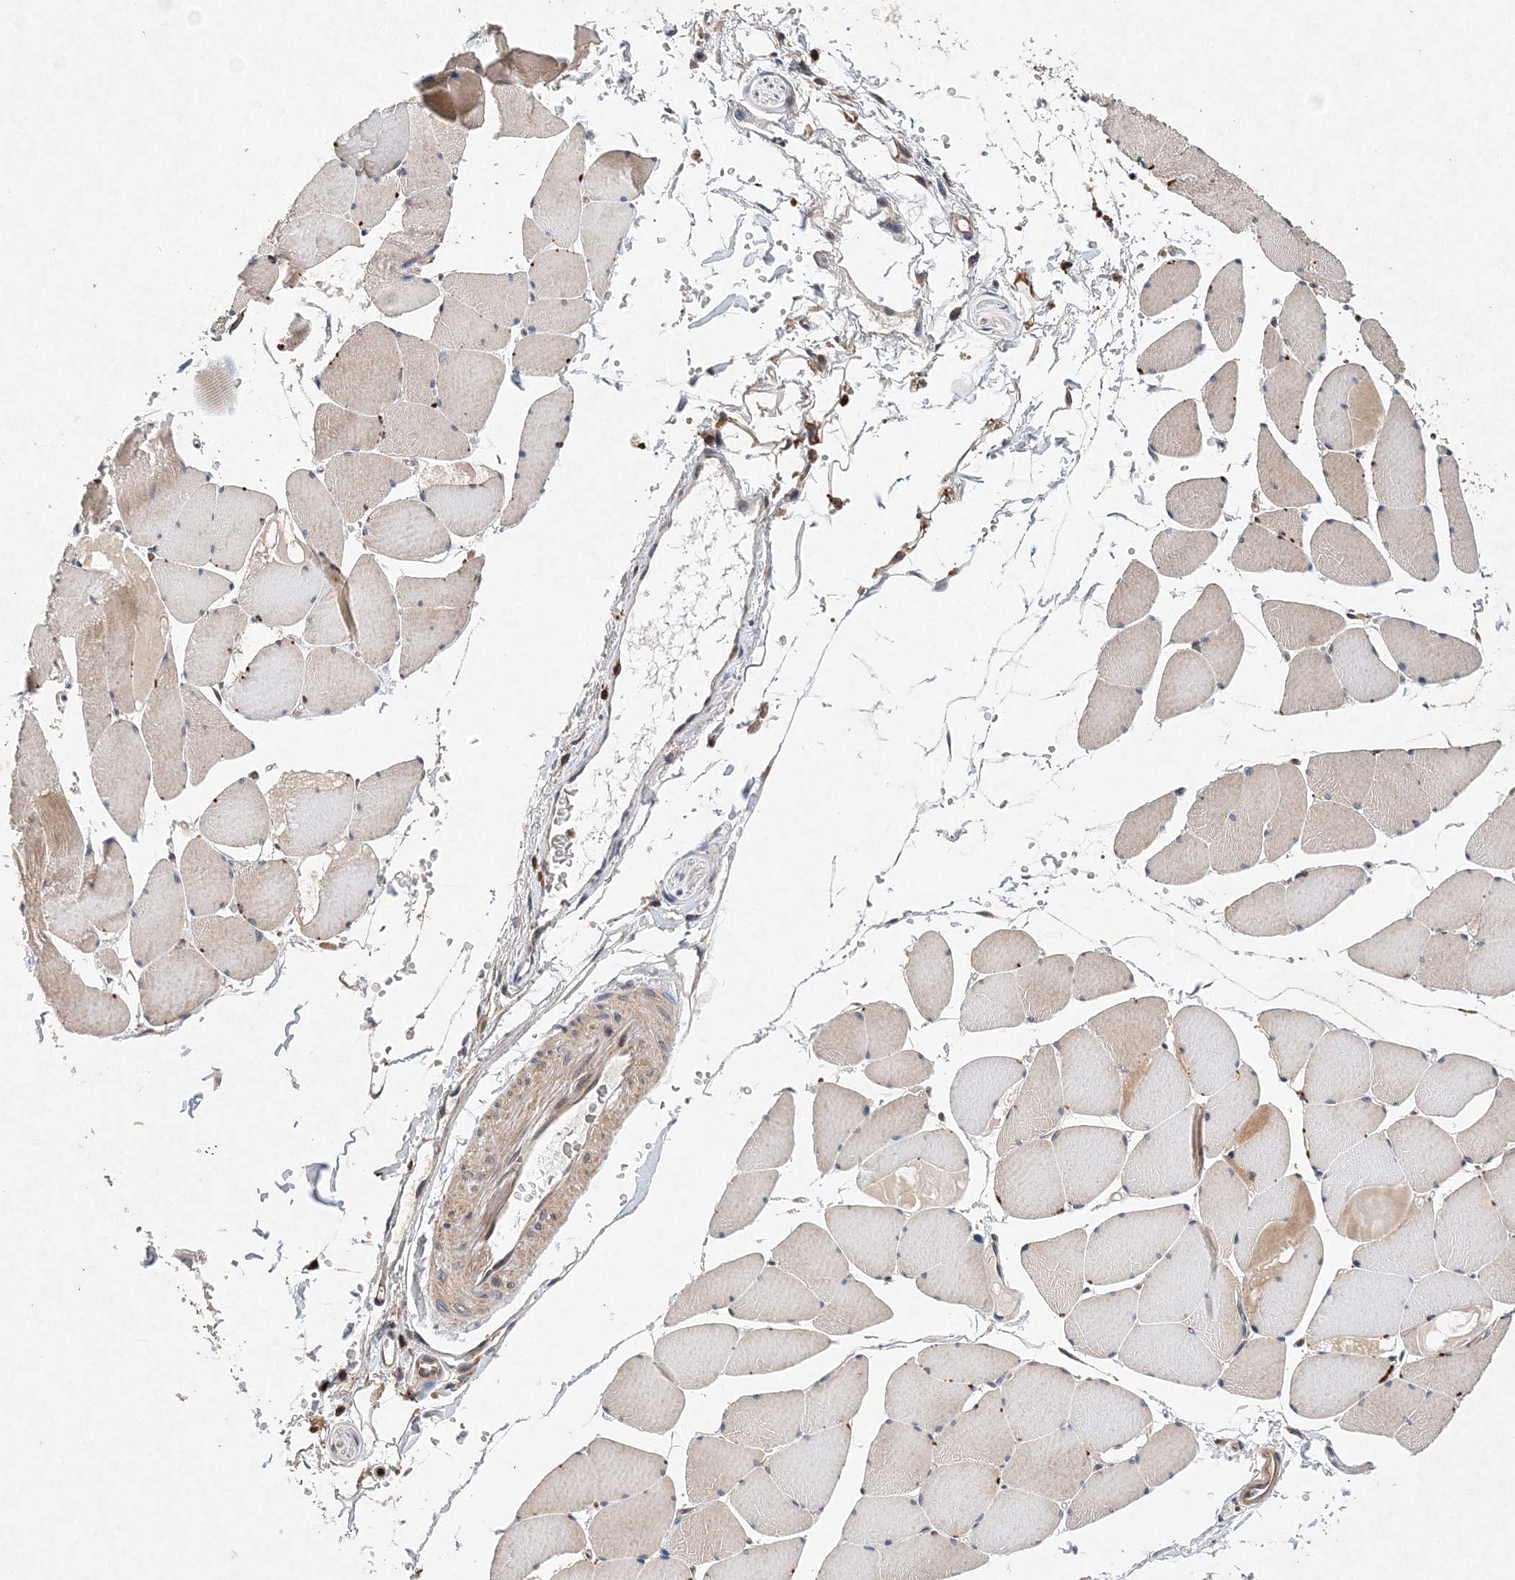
{"staining": {"intensity": "weak", "quantity": "<25%", "location": "cytoplasmic/membranous"}, "tissue": "skeletal muscle", "cell_type": "Myocytes", "image_type": "normal", "snomed": [{"axis": "morphology", "description": "Normal tissue, NOS"}, {"axis": "topography", "description": "Skeletal muscle"}, {"axis": "topography", "description": "Head-Neck"}], "caption": "Immunohistochemistry (IHC) photomicrograph of benign skeletal muscle stained for a protein (brown), which exhibits no staining in myocytes.", "gene": "PROSER1", "patient": {"sex": "male", "age": 66}}